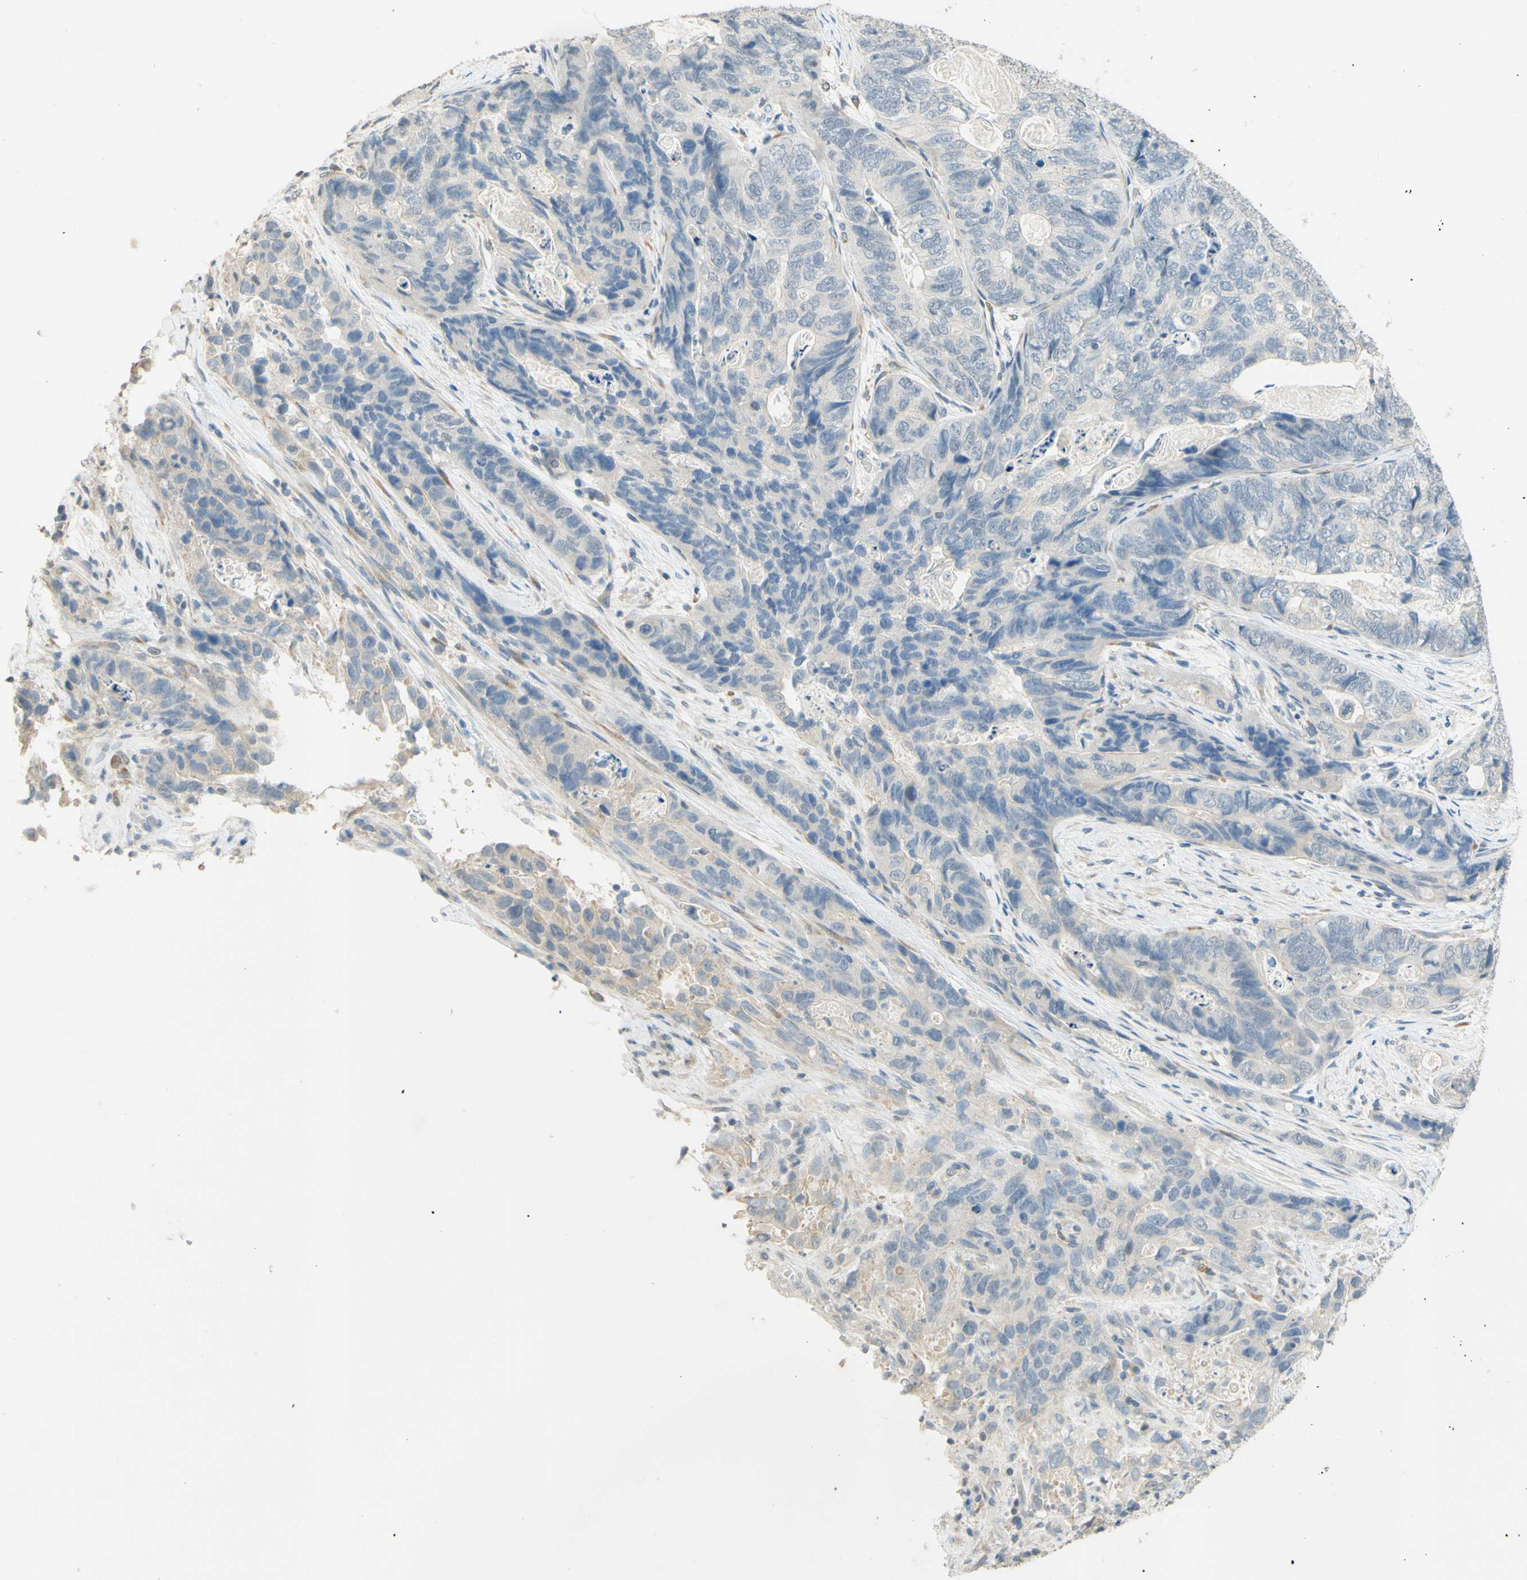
{"staining": {"intensity": "weak", "quantity": "<25%", "location": "cytoplasmic/membranous"}, "tissue": "stomach cancer", "cell_type": "Tumor cells", "image_type": "cancer", "snomed": [{"axis": "morphology", "description": "Adenocarcinoma, NOS"}, {"axis": "topography", "description": "Stomach"}], "caption": "There is no significant expression in tumor cells of stomach adenocarcinoma.", "gene": "MAG", "patient": {"sex": "female", "age": 89}}